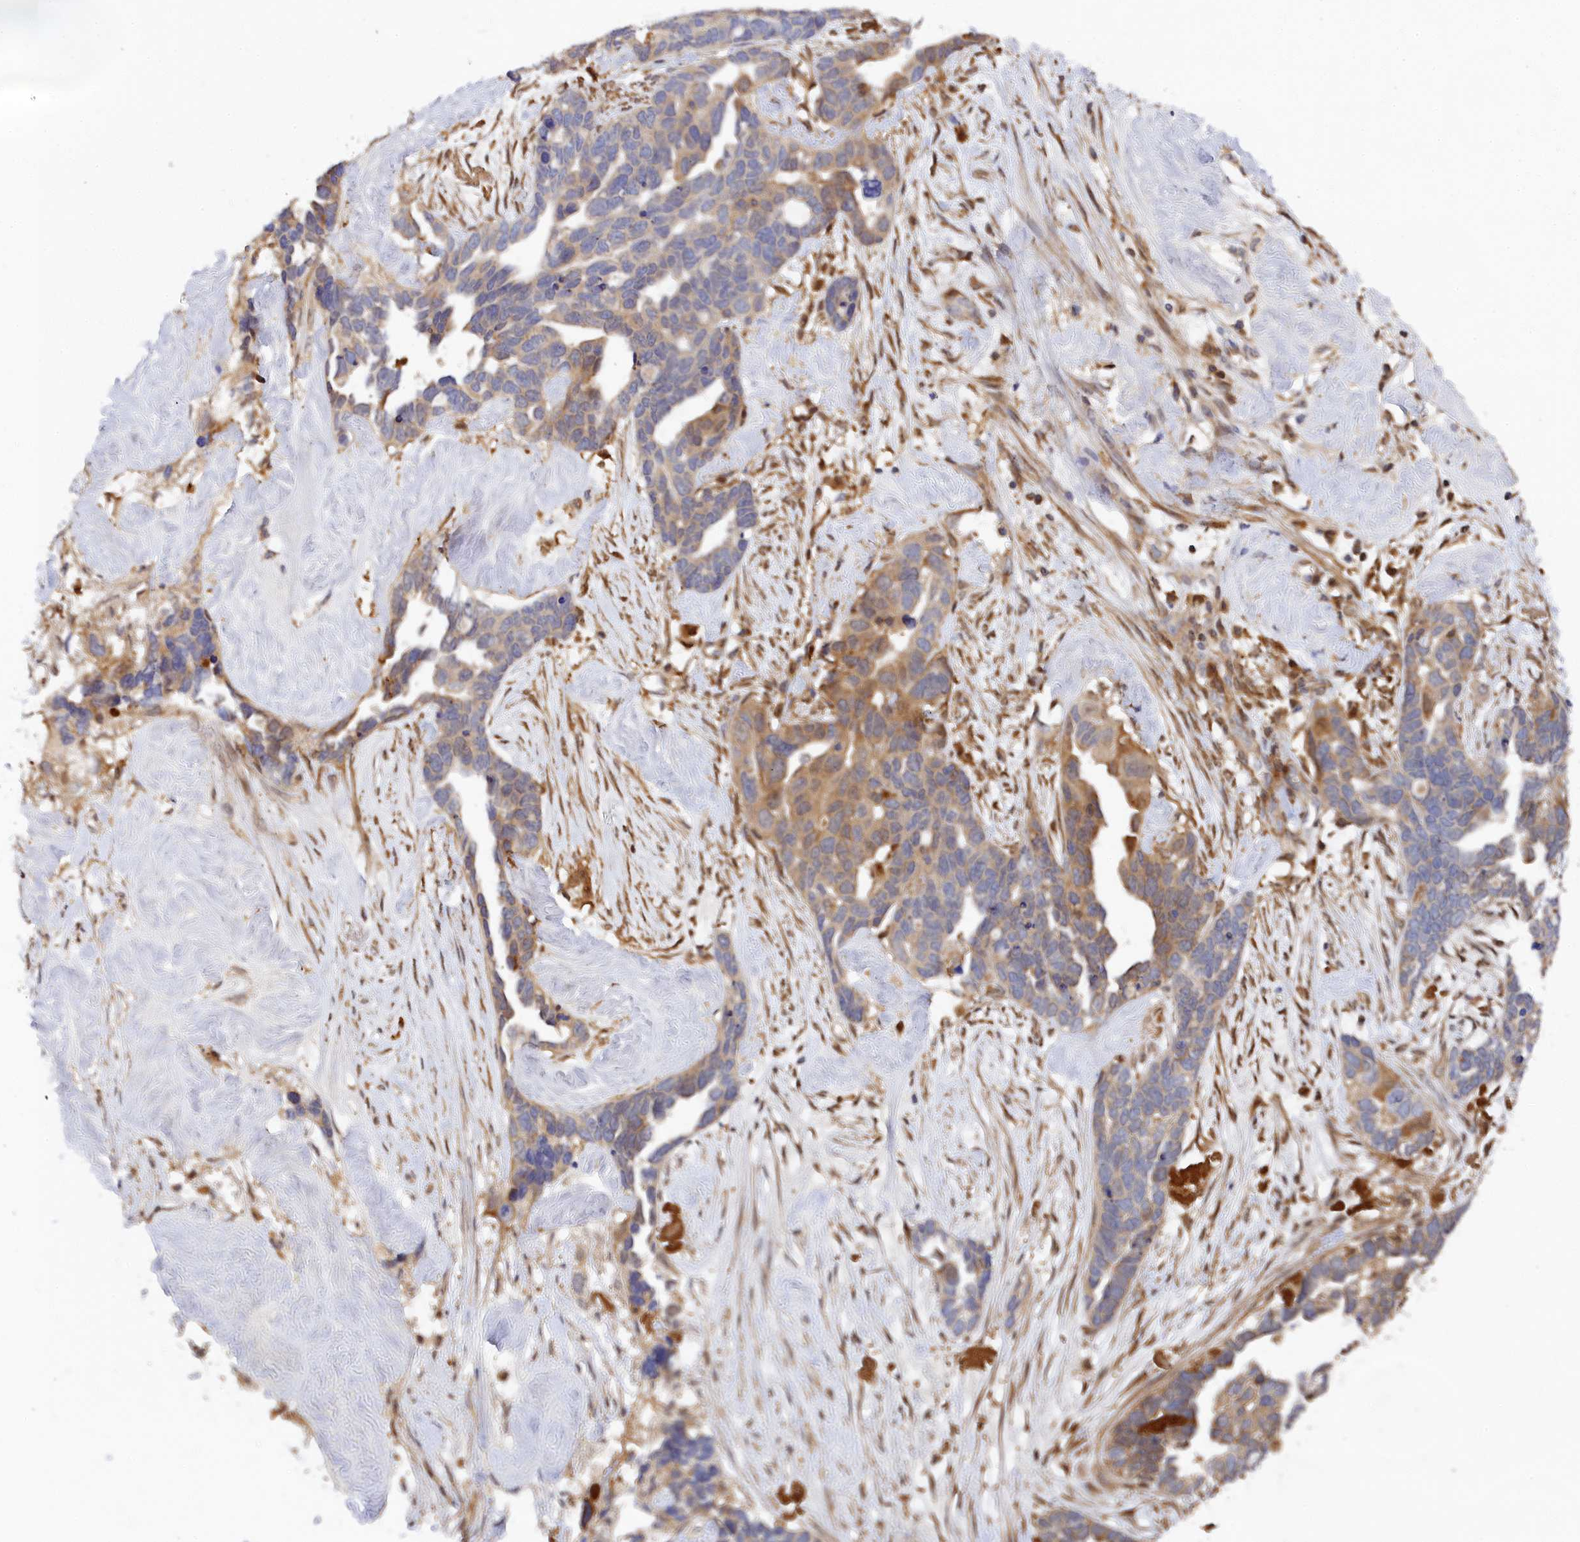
{"staining": {"intensity": "moderate", "quantity": "<25%", "location": "cytoplasmic/membranous"}, "tissue": "ovarian cancer", "cell_type": "Tumor cells", "image_type": "cancer", "snomed": [{"axis": "morphology", "description": "Cystadenocarcinoma, serous, NOS"}, {"axis": "topography", "description": "Ovary"}], "caption": "IHC staining of ovarian cancer, which displays low levels of moderate cytoplasmic/membranous positivity in about <25% of tumor cells indicating moderate cytoplasmic/membranous protein staining. The staining was performed using DAB (brown) for protein detection and nuclei were counterstained in hematoxylin (blue).", "gene": "SPATA5L1", "patient": {"sex": "female", "age": 54}}